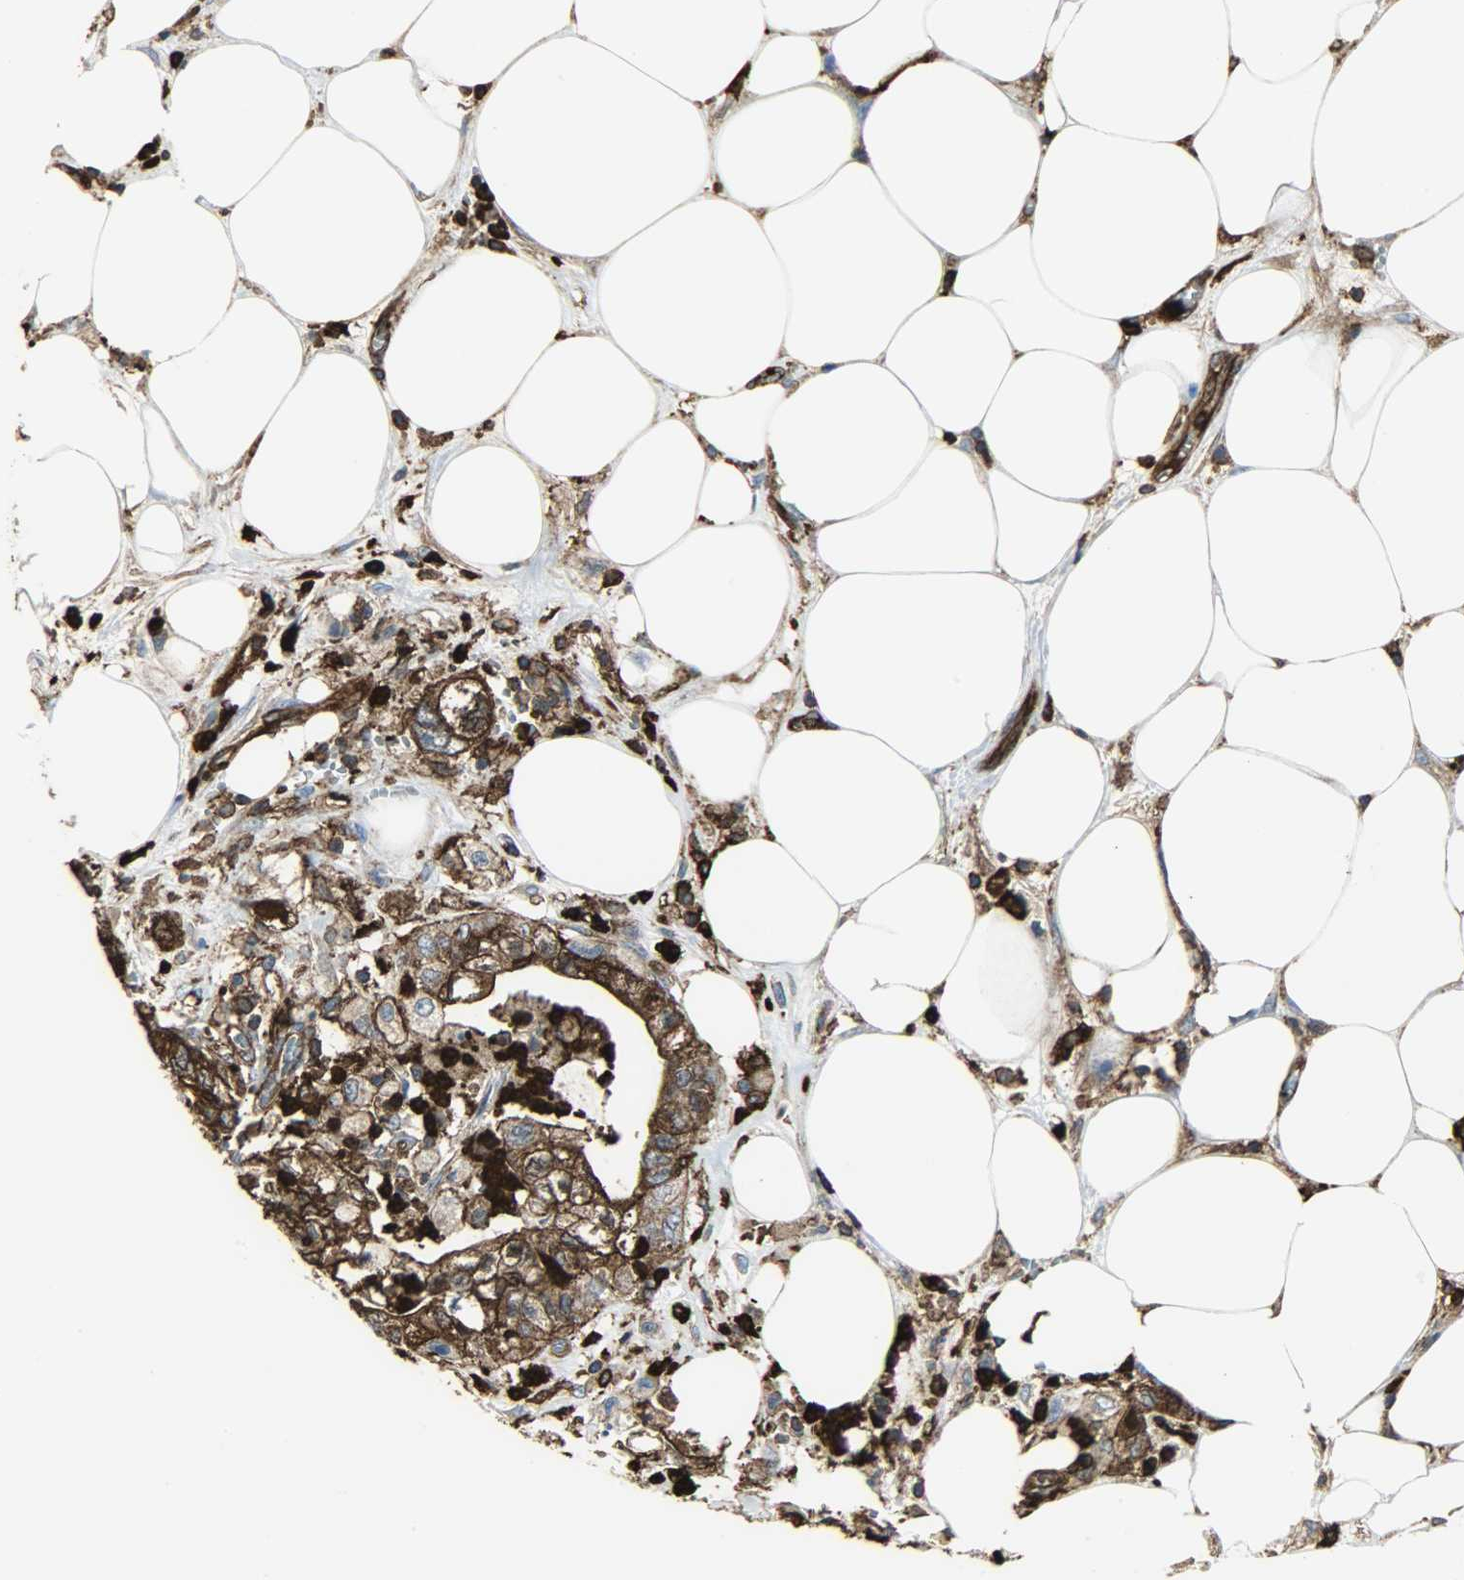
{"staining": {"intensity": "strong", "quantity": ">75%", "location": "cytoplasmic/membranous"}, "tissue": "pancreatic cancer", "cell_type": "Tumor cells", "image_type": "cancer", "snomed": [{"axis": "morphology", "description": "Adenocarcinoma, NOS"}, {"axis": "topography", "description": "Pancreas"}], "caption": "Tumor cells reveal high levels of strong cytoplasmic/membranous expression in about >75% of cells in human pancreatic adenocarcinoma.", "gene": "VASP", "patient": {"sex": "male", "age": 70}}